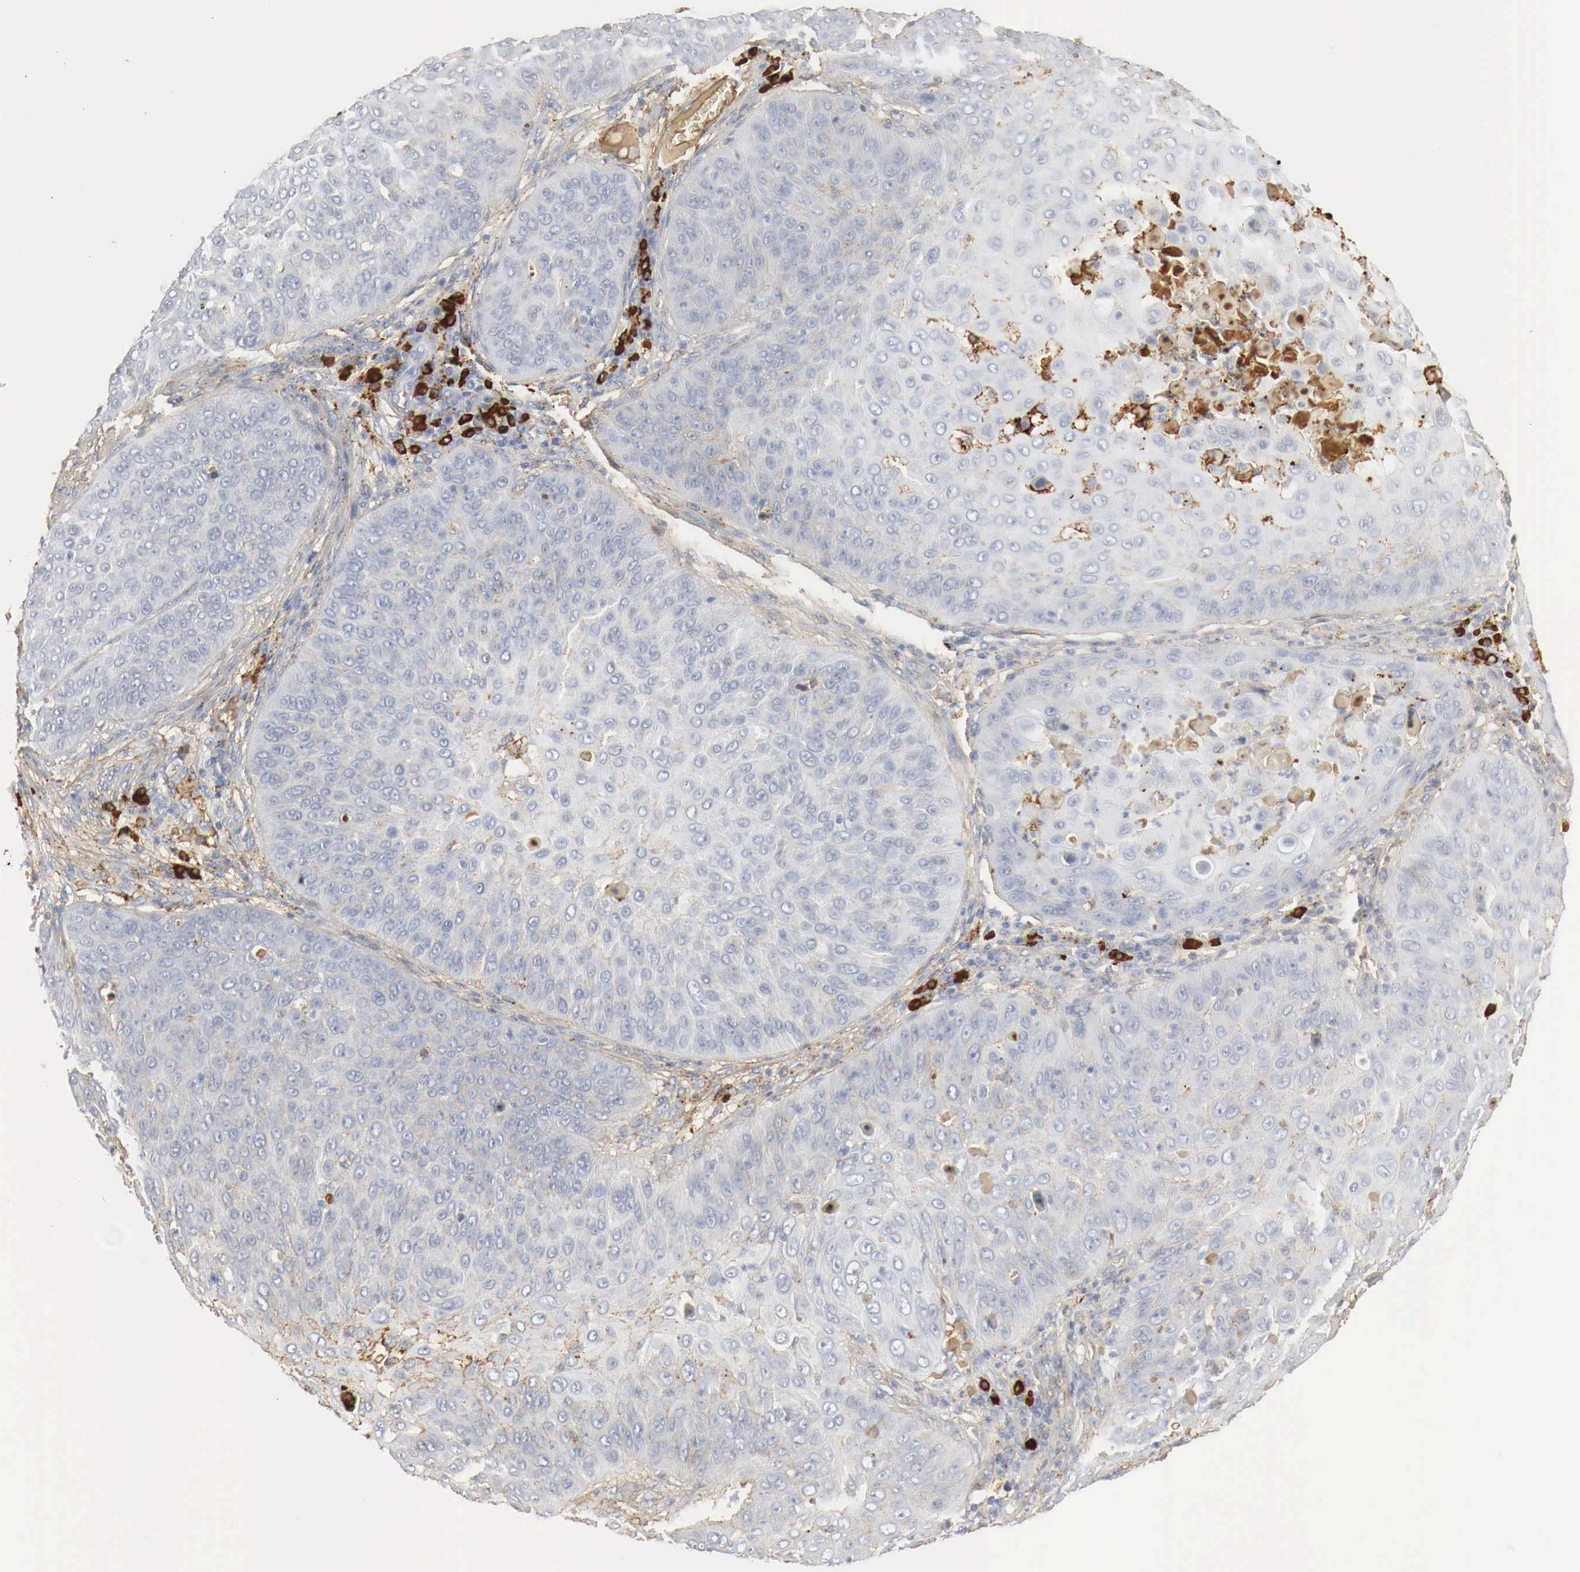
{"staining": {"intensity": "weak", "quantity": "25%-75%", "location": "cytoplasmic/membranous"}, "tissue": "skin cancer", "cell_type": "Tumor cells", "image_type": "cancer", "snomed": [{"axis": "morphology", "description": "Squamous cell carcinoma, NOS"}, {"axis": "topography", "description": "Skin"}], "caption": "There is low levels of weak cytoplasmic/membranous positivity in tumor cells of skin cancer, as demonstrated by immunohistochemical staining (brown color).", "gene": "IGLC3", "patient": {"sex": "male", "age": 82}}